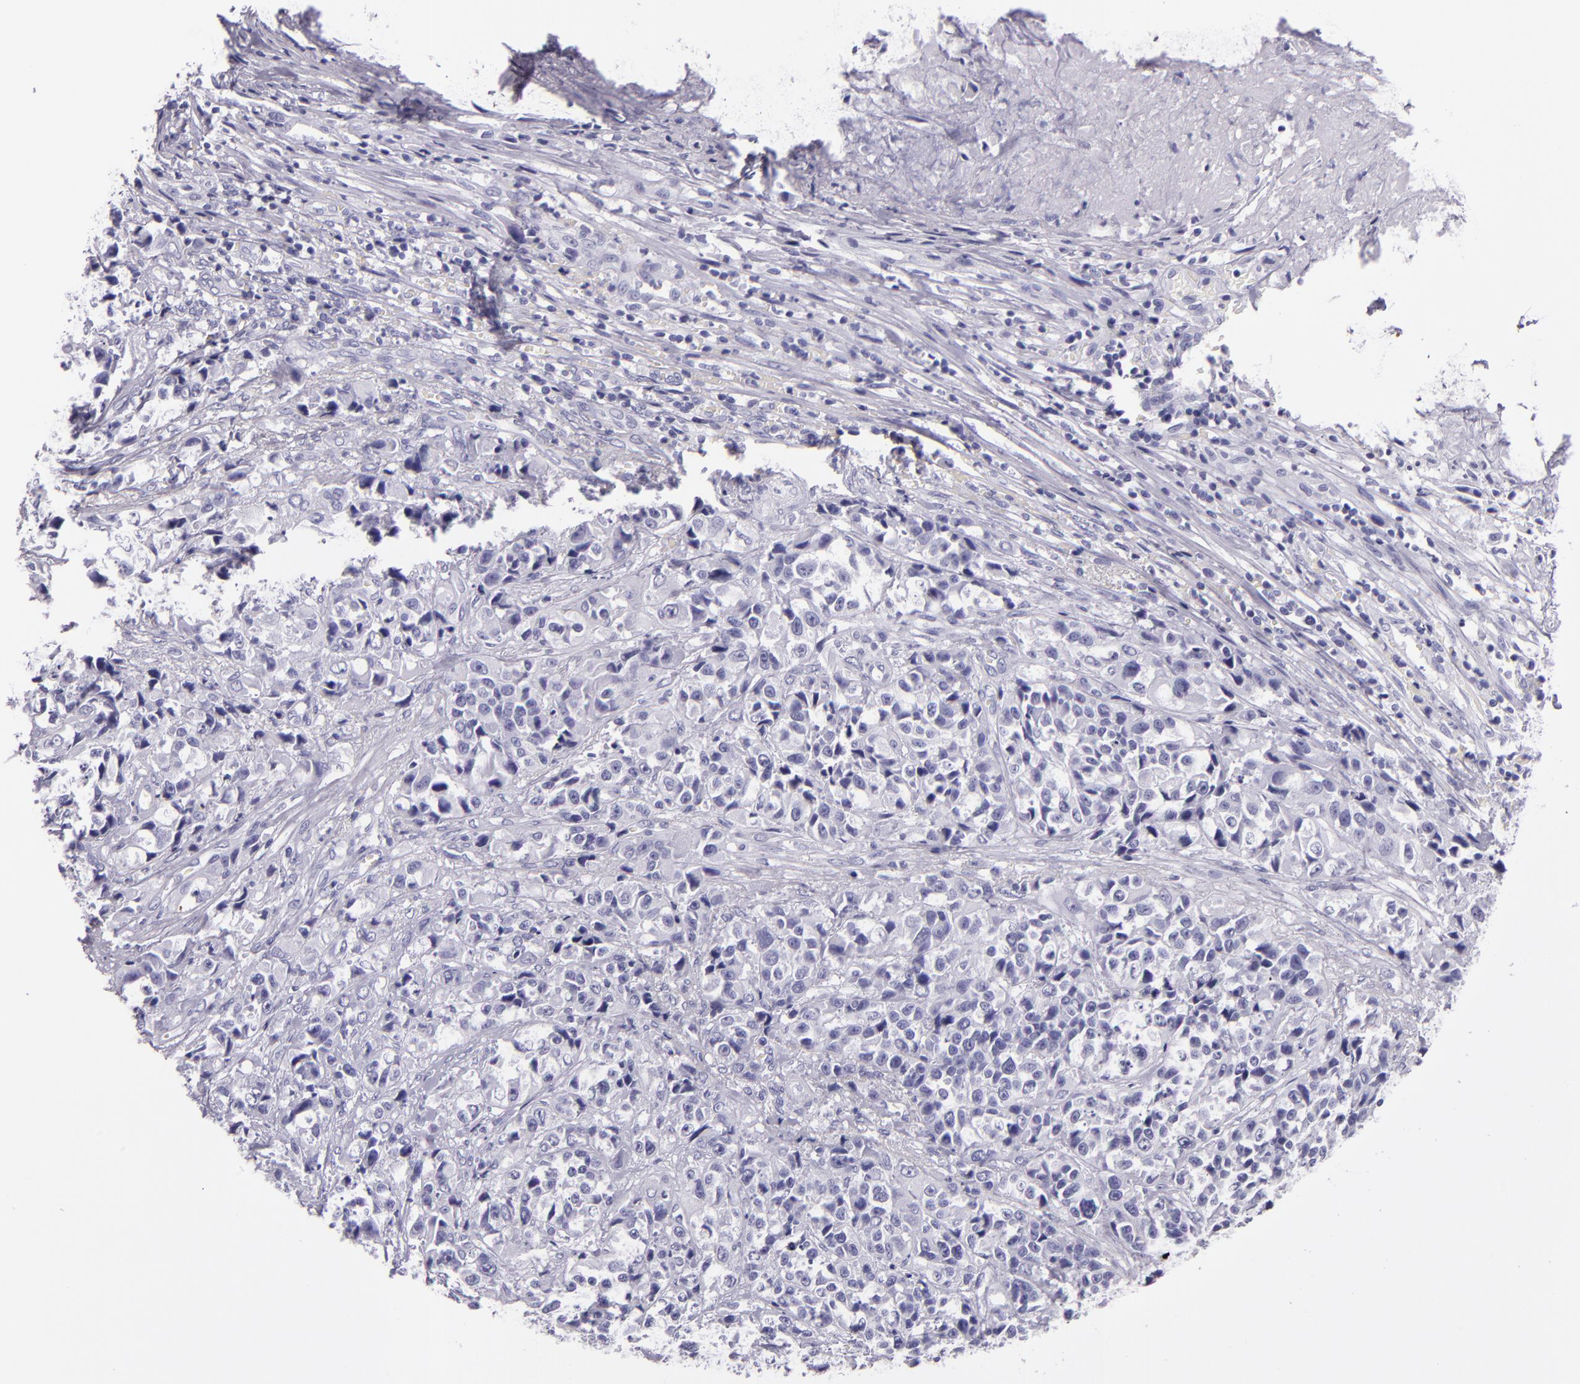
{"staining": {"intensity": "negative", "quantity": "none", "location": "none"}, "tissue": "urothelial cancer", "cell_type": "Tumor cells", "image_type": "cancer", "snomed": [{"axis": "morphology", "description": "Urothelial carcinoma, High grade"}, {"axis": "topography", "description": "Urinary bladder"}], "caption": "Tumor cells are negative for brown protein staining in urothelial carcinoma (high-grade). The staining was performed using DAB to visualize the protein expression in brown, while the nuclei were stained in blue with hematoxylin (Magnification: 20x).", "gene": "CR2", "patient": {"sex": "female", "age": 81}}